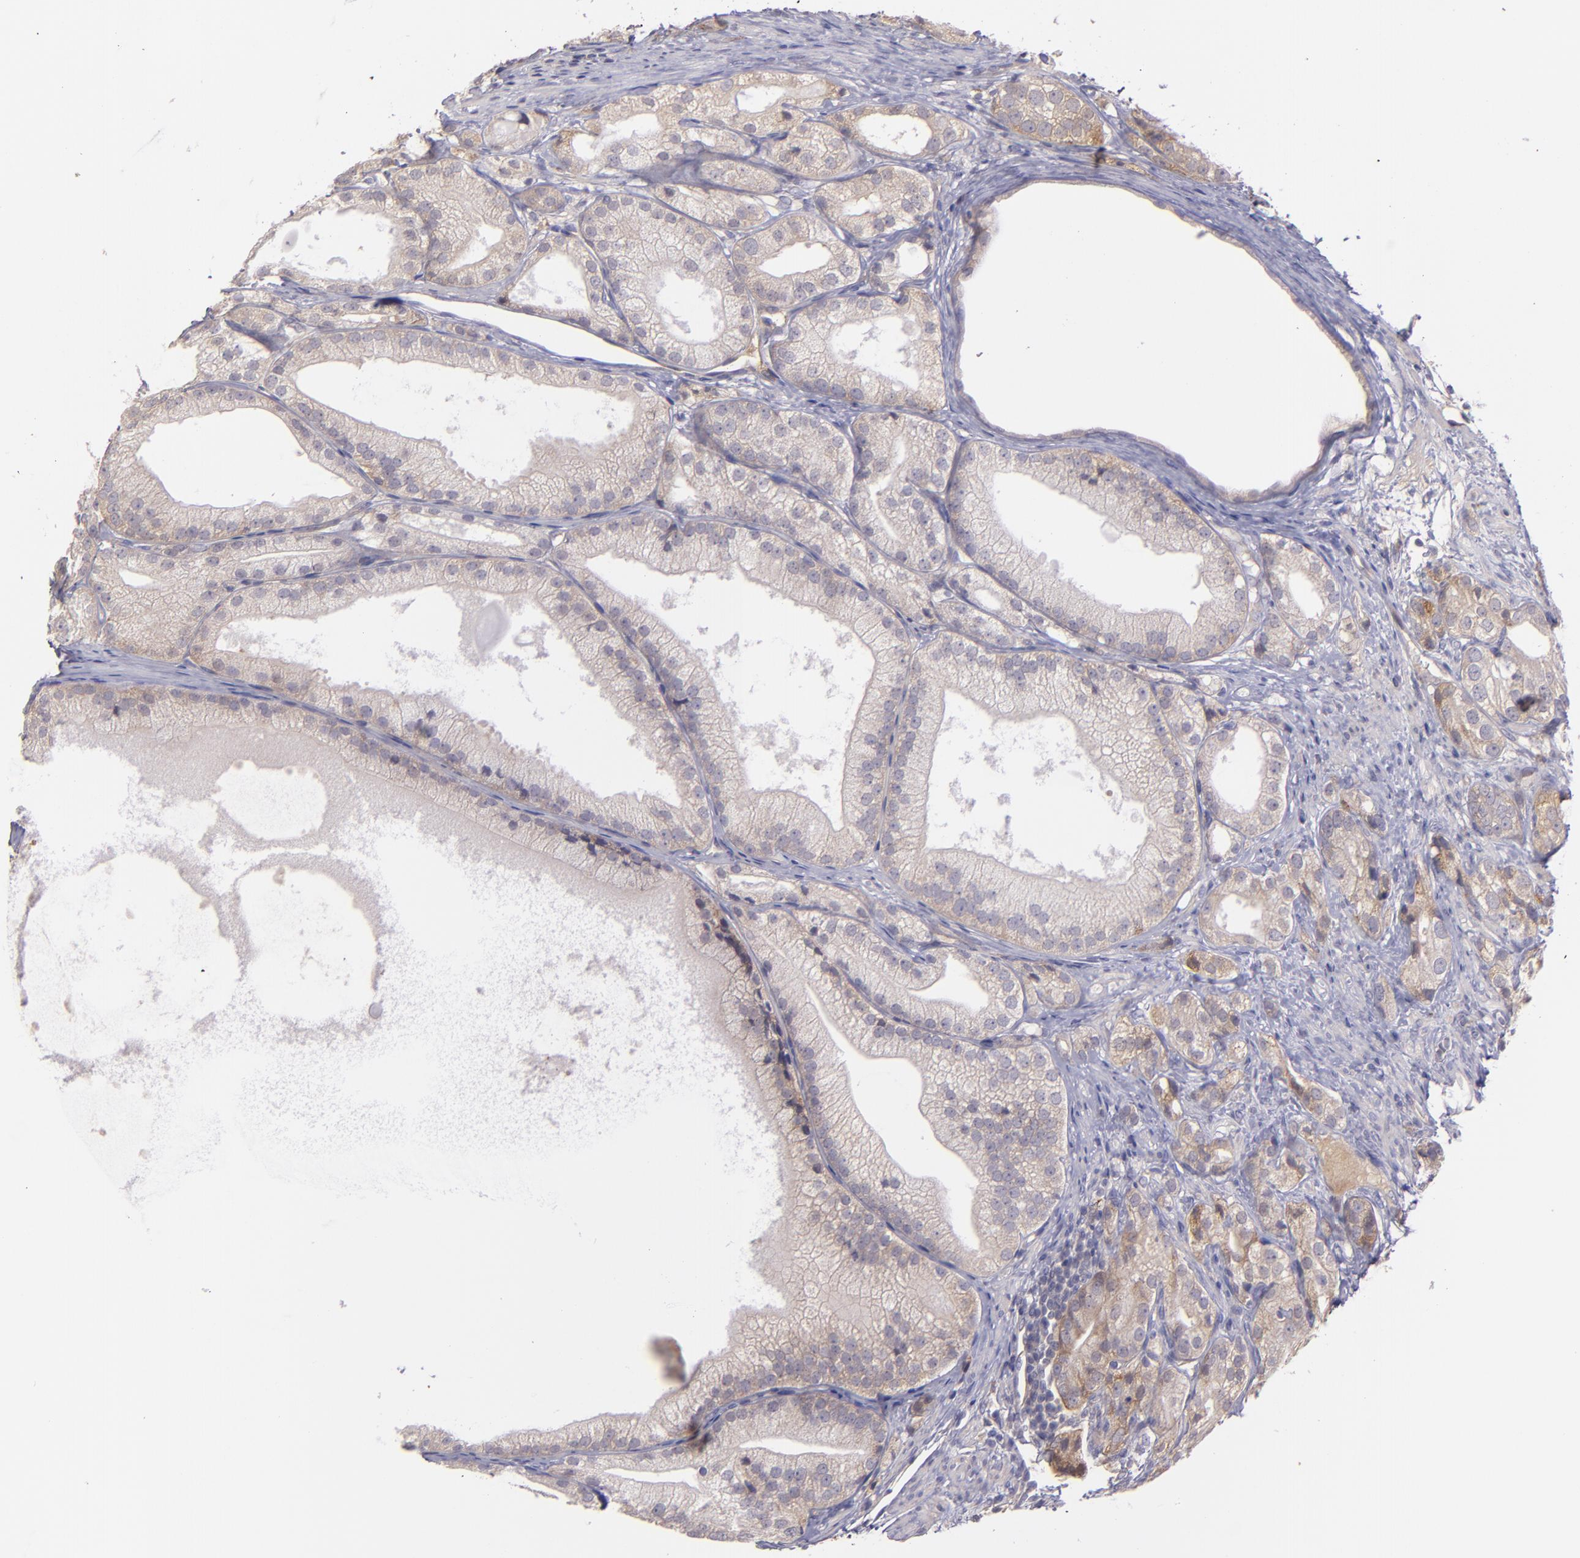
{"staining": {"intensity": "moderate", "quantity": ">75%", "location": "cytoplasmic/membranous"}, "tissue": "prostate cancer", "cell_type": "Tumor cells", "image_type": "cancer", "snomed": [{"axis": "morphology", "description": "Adenocarcinoma, Low grade"}, {"axis": "topography", "description": "Prostate"}], "caption": "Moderate cytoplasmic/membranous positivity for a protein is present in about >75% of tumor cells of low-grade adenocarcinoma (prostate) using immunohistochemistry.", "gene": "ECE1", "patient": {"sex": "male", "age": 69}}